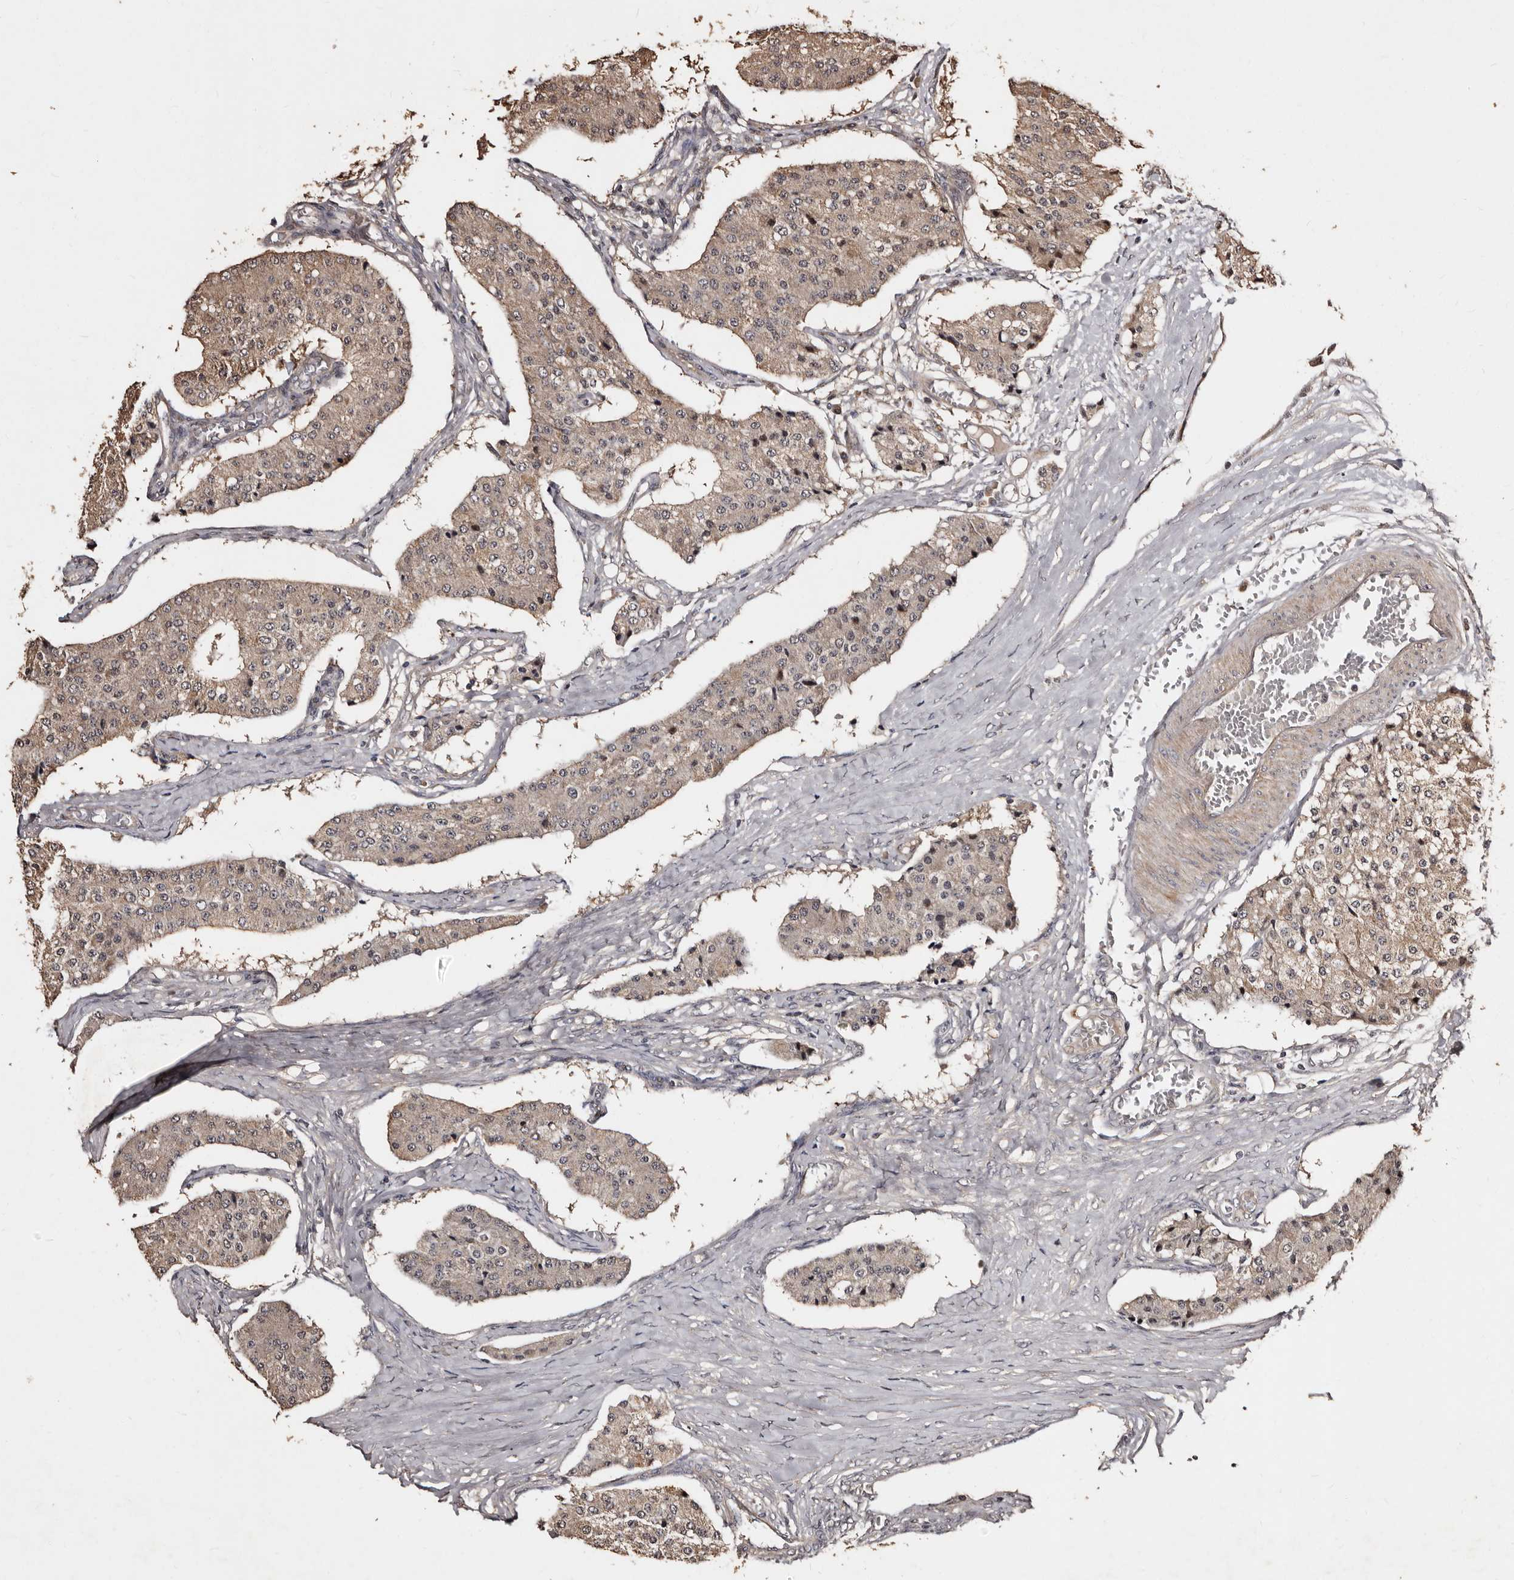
{"staining": {"intensity": "weak", "quantity": ">75%", "location": "cytoplasmic/membranous"}, "tissue": "carcinoid", "cell_type": "Tumor cells", "image_type": "cancer", "snomed": [{"axis": "morphology", "description": "Carcinoid, malignant, NOS"}, {"axis": "topography", "description": "Colon"}], "caption": "High-magnification brightfield microscopy of carcinoid (malignant) stained with DAB (3,3'-diaminobenzidine) (brown) and counterstained with hematoxylin (blue). tumor cells exhibit weak cytoplasmic/membranous staining is seen in approximately>75% of cells.", "gene": "MKRN3", "patient": {"sex": "female", "age": 52}}